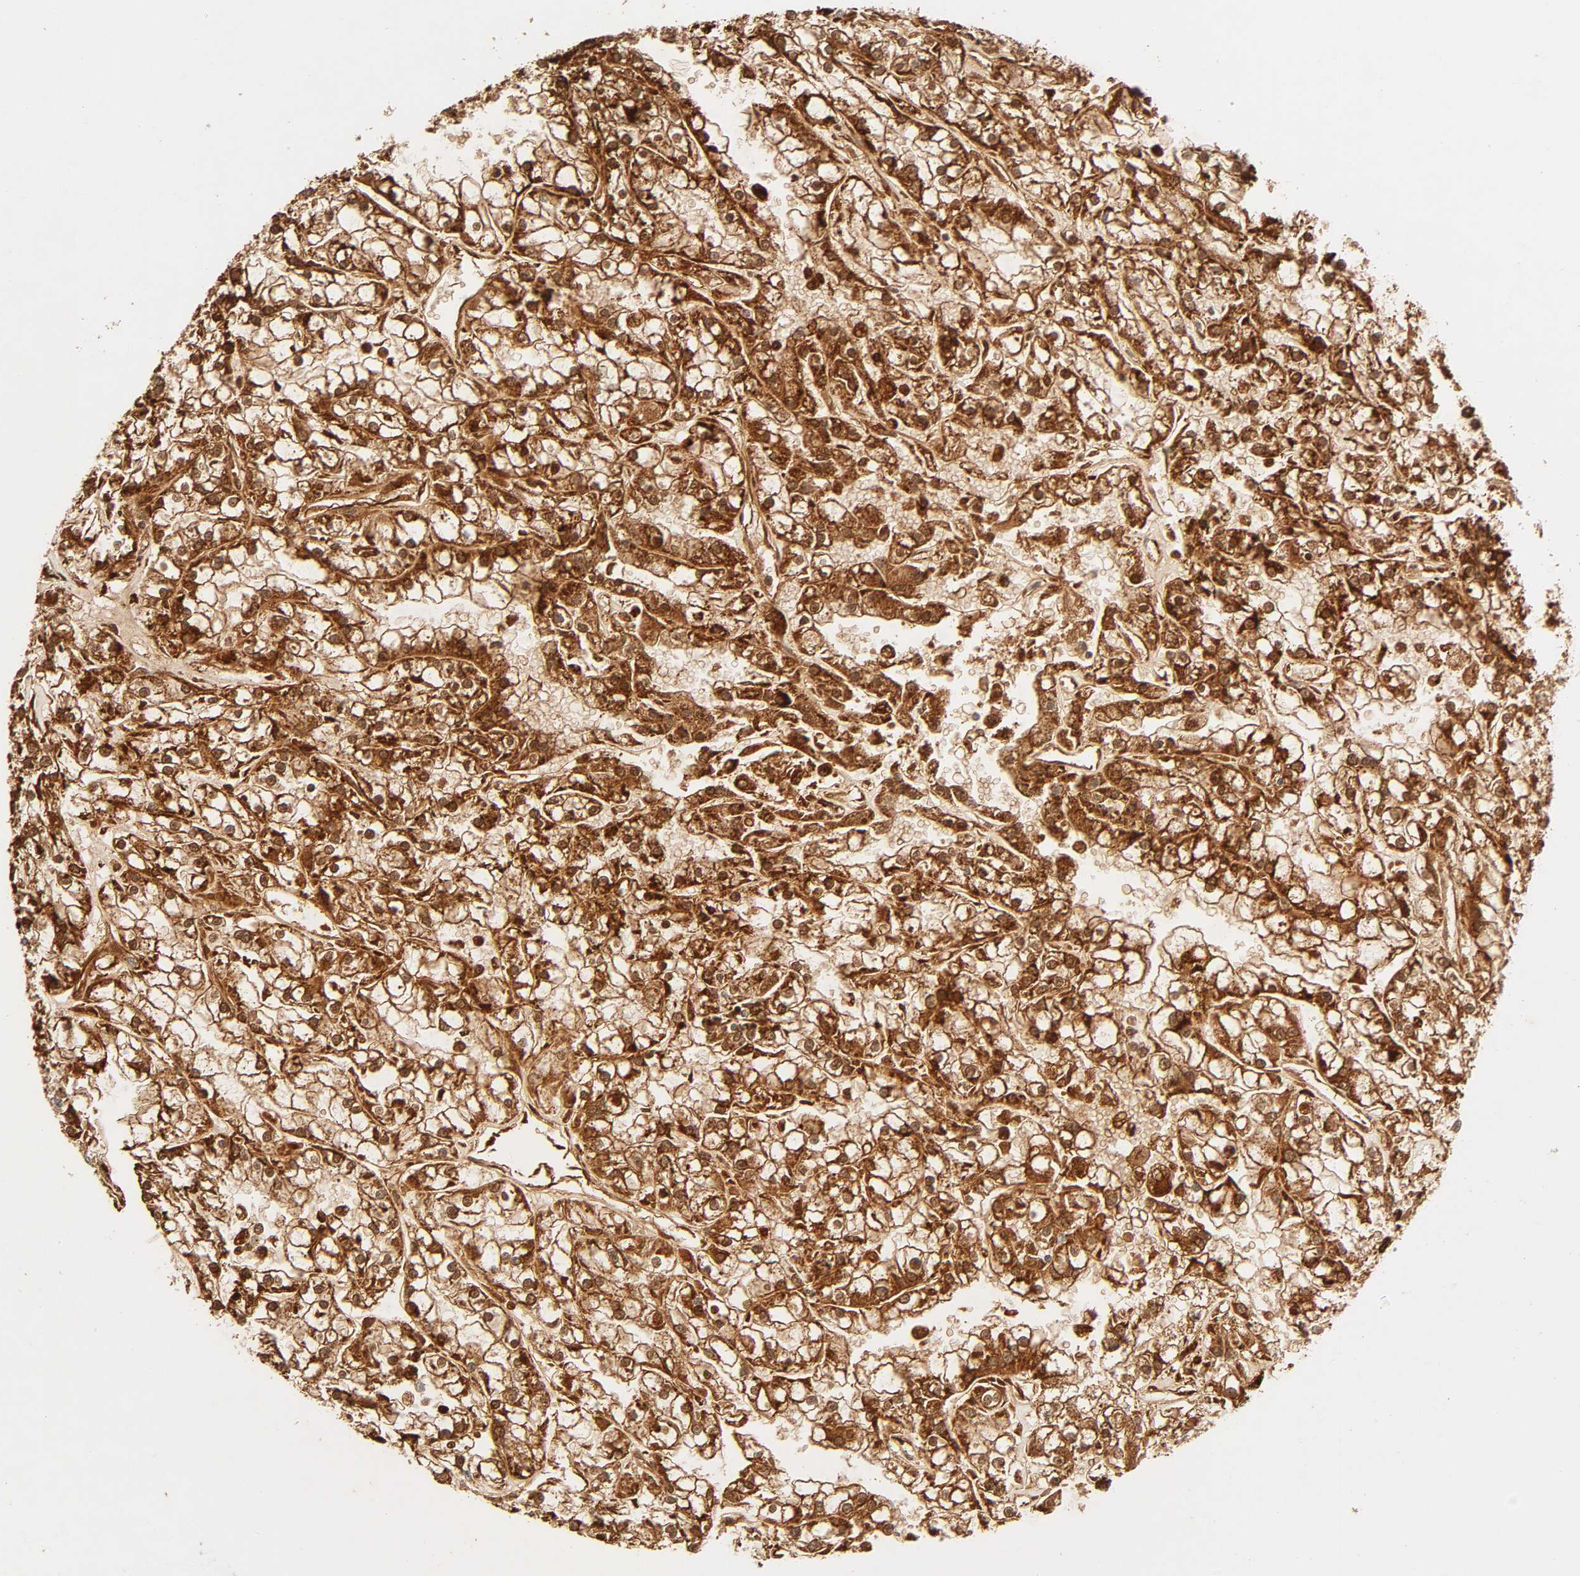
{"staining": {"intensity": "strong", "quantity": ">75%", "location": "cytoplasmic/membranous,nuclear"}, "tissue": "renal cancer", "cell_type": "Tumor cells", "image_type": "cancer", "snomed": [{"axis": "morphology", "description": "Adenocarcinoma, NOS"}, {"axis": "topography", "description": "Kidney"}], "caption": "Renal adenocarcinoma tissue shows strong cytoplasmic/membranous and nuclear positivity in approximately >75% of tumor cells, visualized by immunohistochemistry. (Stains: DAB in brown, nuclei in blue, Microscopy: brightfield microscopy at high magnification).", "gene": "MAPK6", "patient": {"sex": "female", "age": 52}}